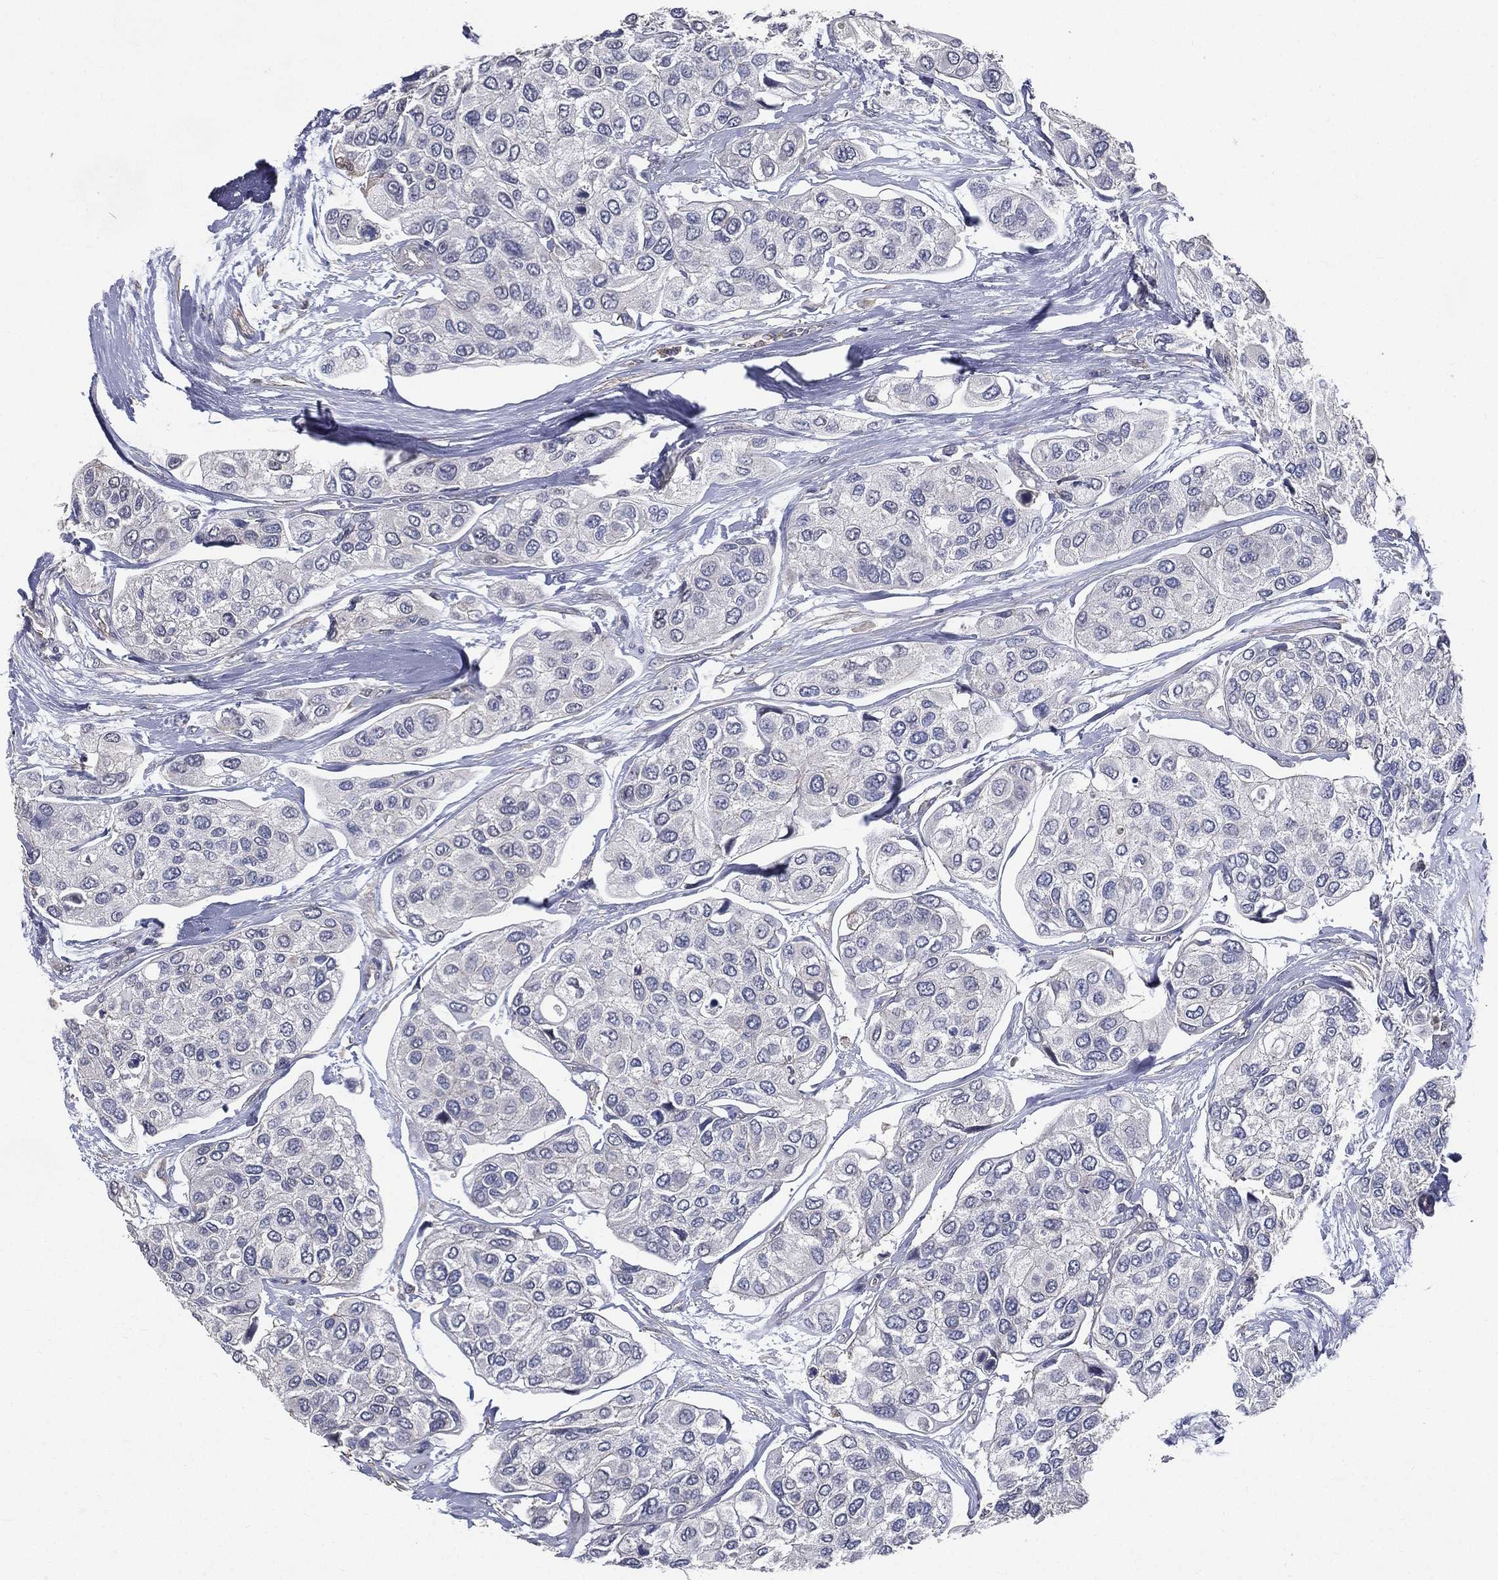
{"staining": {"intensity": "negative", "quantity": "none", "location": "none"}, "tissue": "urothelial cancer", "cell_type": "Tumor cells", "image_type": "cancer", "snomed": [{"axis": "morphology", "description": "Urothelial carcinoma, High grade"}, {"axis": "topography", "description": "Urinary bladder"}], "caption": "Tumor cells are negative for brown protein staining in high-grade urothelial carcinoma.", "gene": "SERPINB2", "patient": {"sex": "male", "age": 77}}